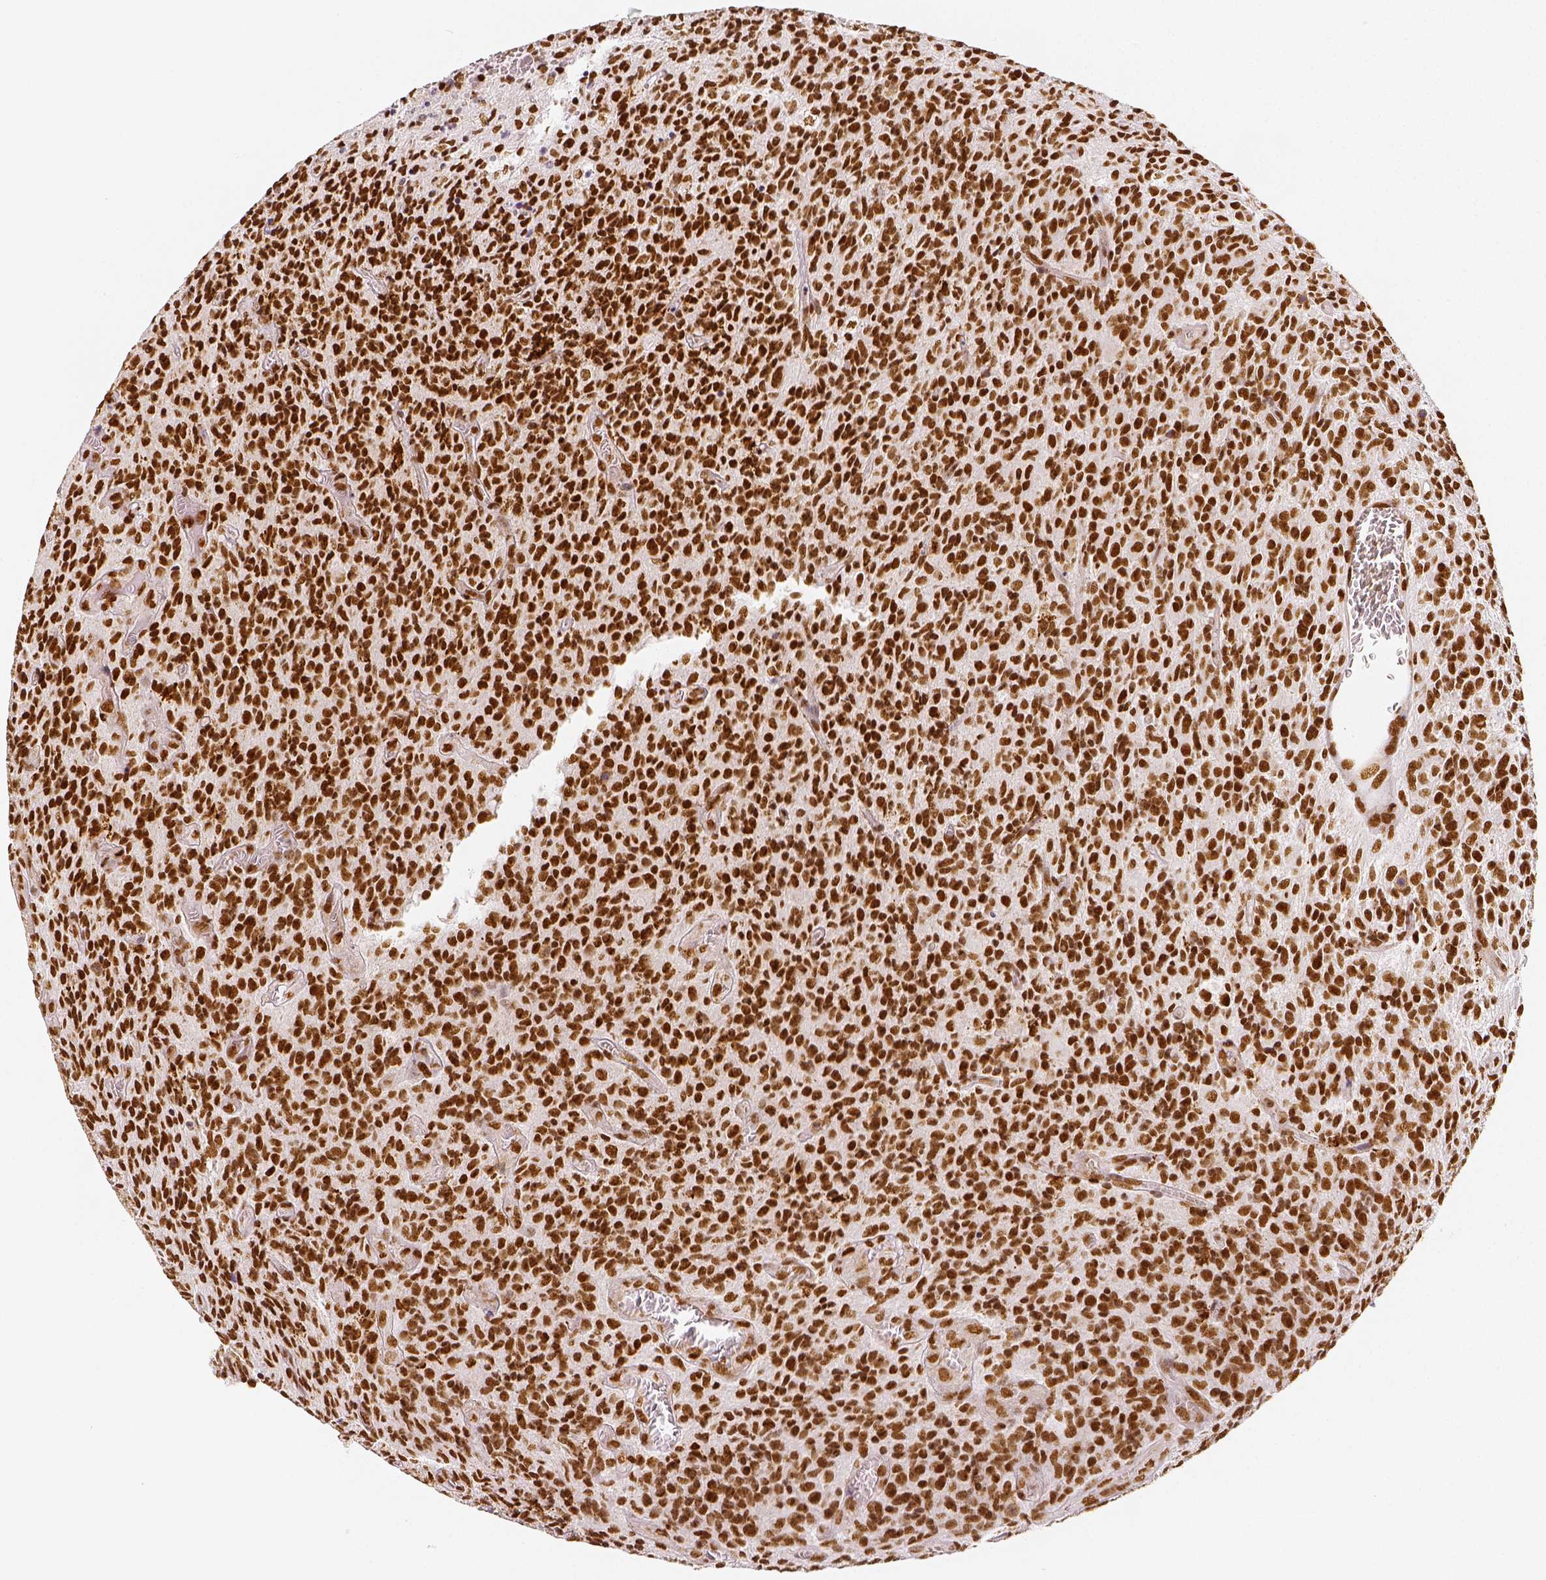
{"staining": {"intensity": "strong", "quantity": ">75%", "location": "nuclear"}, "tissue": "glioma", "cell_type": "Tumor cells", "image_type": "cancer", "snomed": [{"axis": "morphology", "description": "Glioma, malignant, High grade"}, {"axis": "topography", "description": "Brain"}], "caption": "This micrograph demonstrates immunohistochemistry (IHC) staining of high-grade glioma (malignant), with high strong nuclear expression in about >75% of tumor cells.", "gene": "KDM5B", "patient": {"sex": "male", "age": 76}}